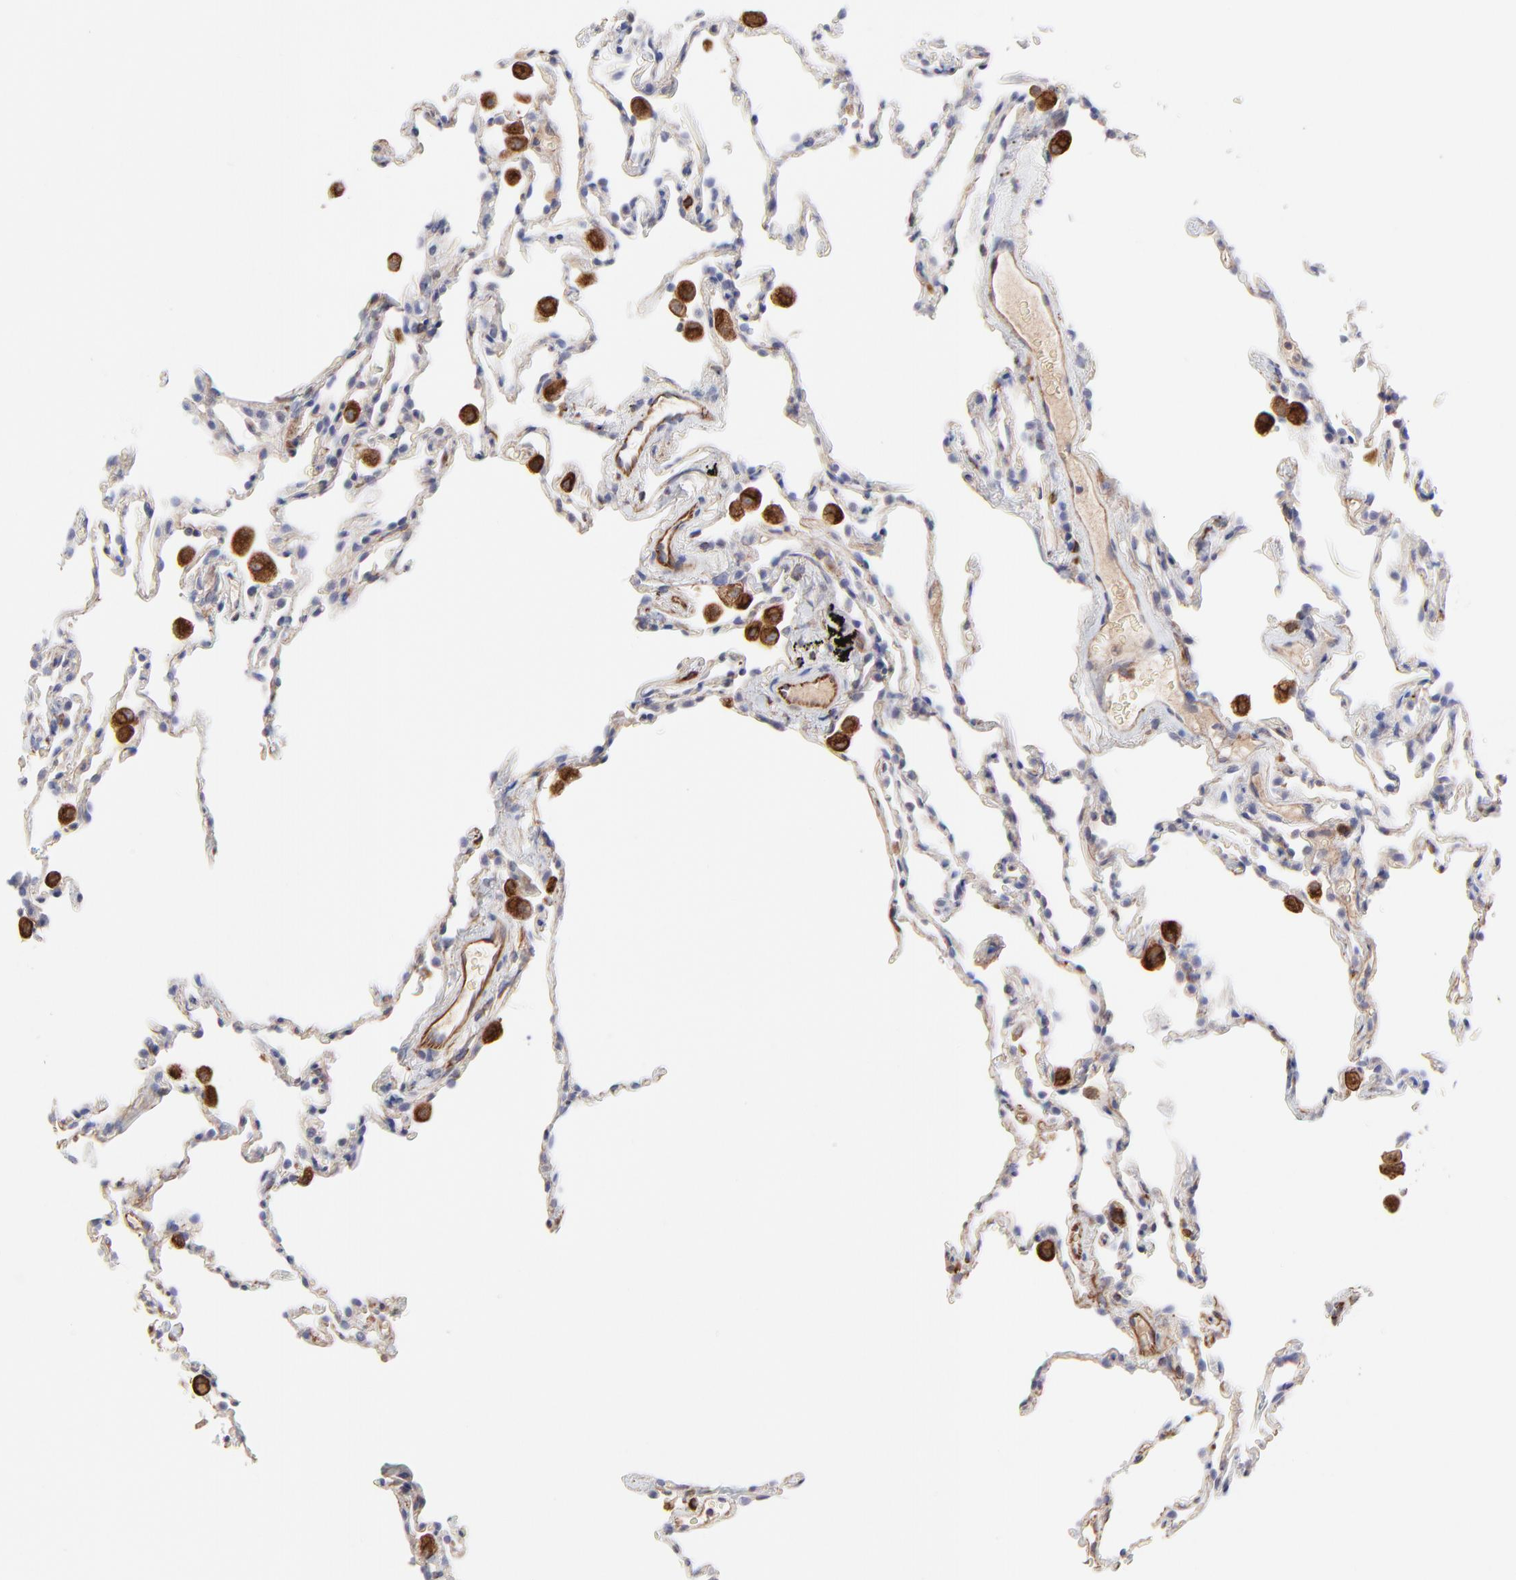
{"staining": {"intensity": "negative", "quantity": "none", "location": "none"}, "tissue": "lung", "cell_type": "Alveolar cells", "image_type": "normal", "snomed": [{"axis": "morphology", "description": "Normal tissue, NOS"}, {"axis": "morphology", "description": "Soft tissue tumor metastatic"}, {"axis": "topography", "description": "Lung"}], "caption": "High power microscopy micrograph of an immunohistochemistry (IHC) histopathology image of benign lung, revealing no significant expression in alveolar cells.", "gene": "COX8C", "patient": {"sex": "male", "age": 59}}